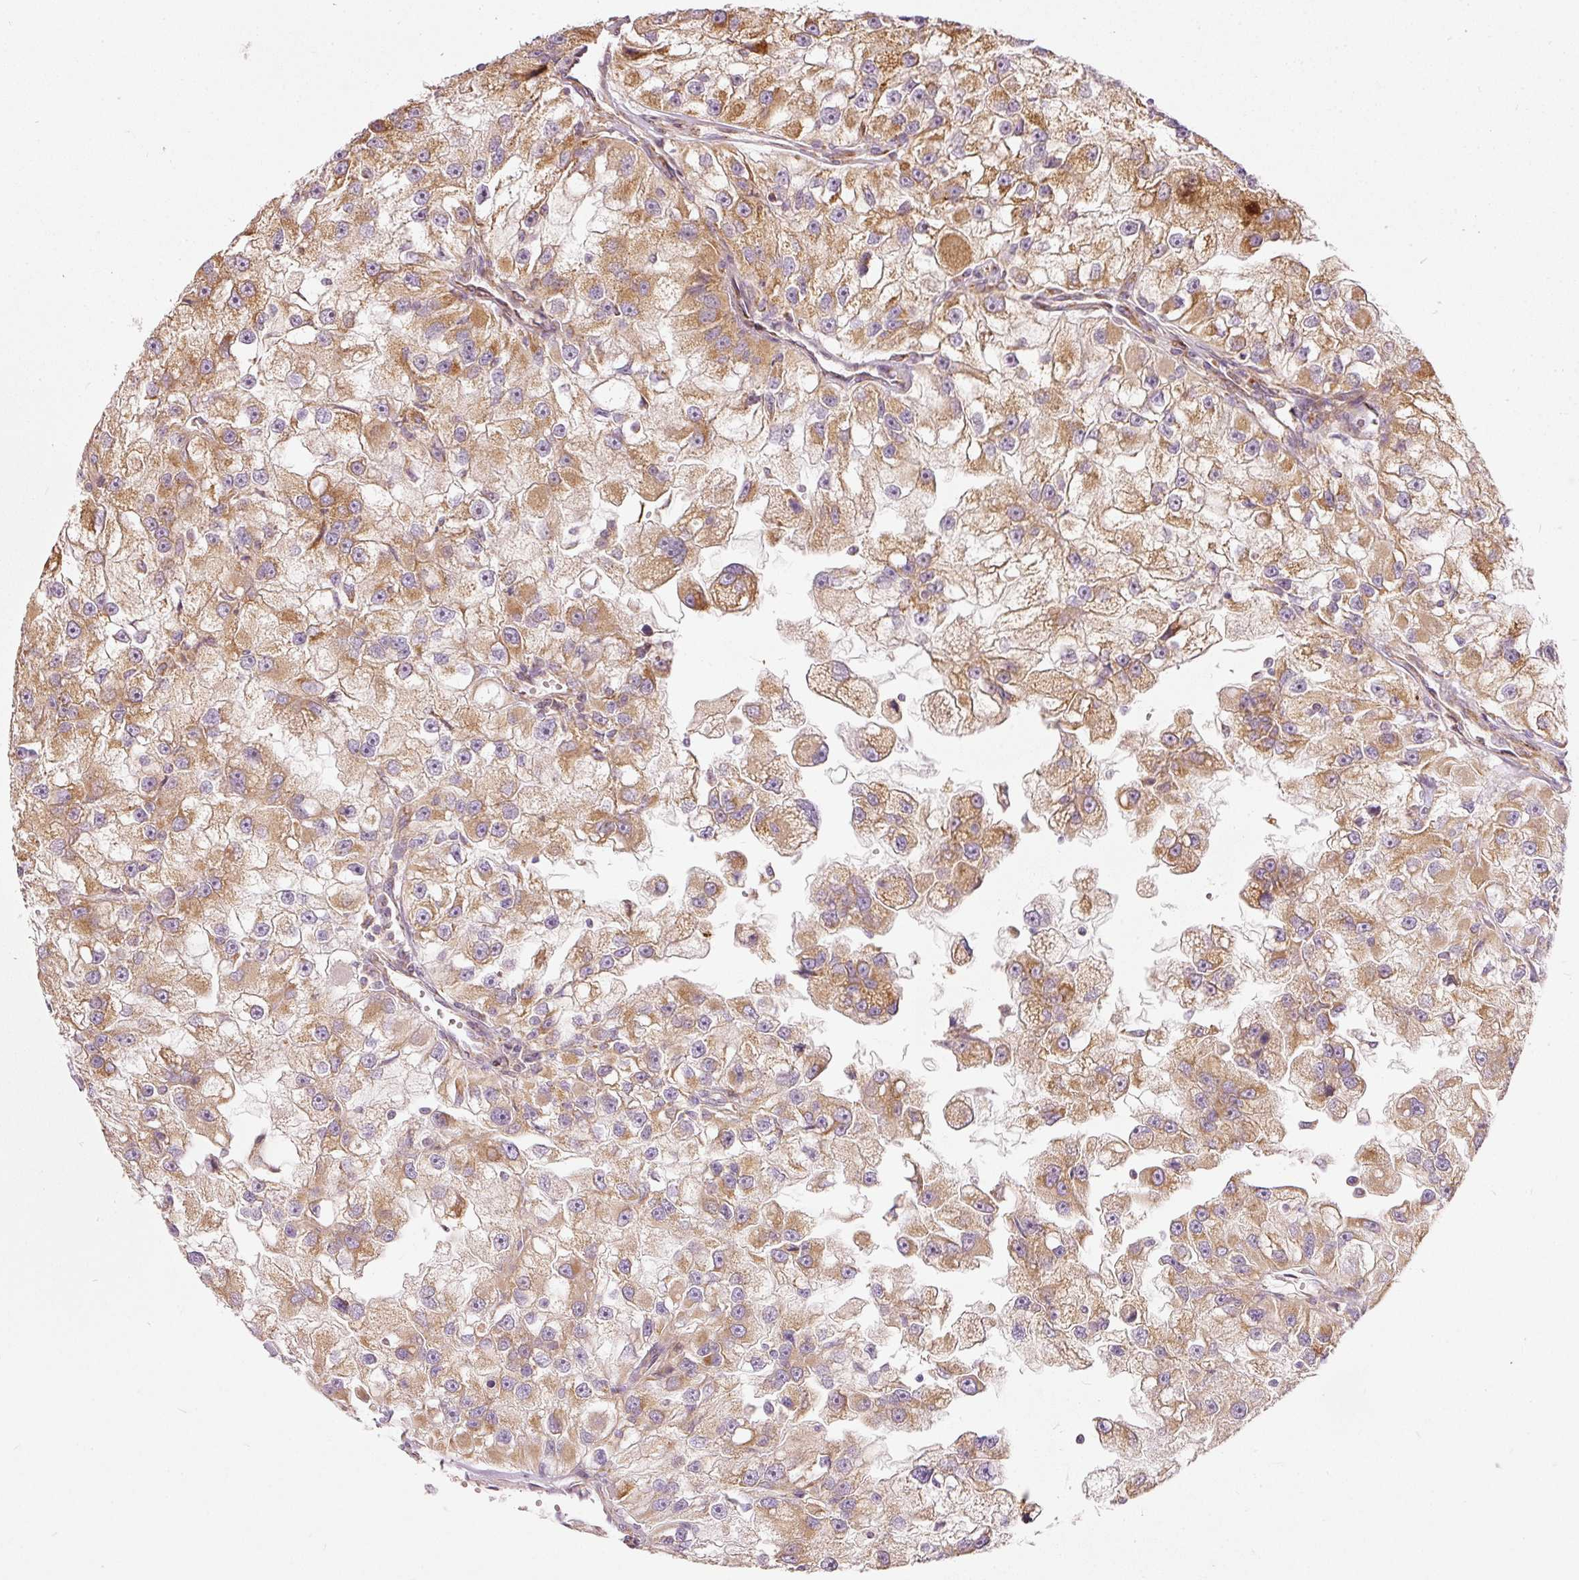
{"staining": {"intensity": "moderate", "quantity": ">75%", "location": "cytoplasmic/membranous"}, "tissue": "renal cancer", "cell_type": "Tumor cells", "image_type": "cancer", "snomed": [{"axis": "morphology", "description": "Adenocarcinoma, NOS"}, {"axis": "topography", "description": "Kidney"}], "caption": "Protein analysis of renal cancer tissue shows moderate cytoplasmic/membranous staining in approximately >75% of tumor cells.", "gene": "SNAPC5", "patient": {"sex": "male", "age": 63}}